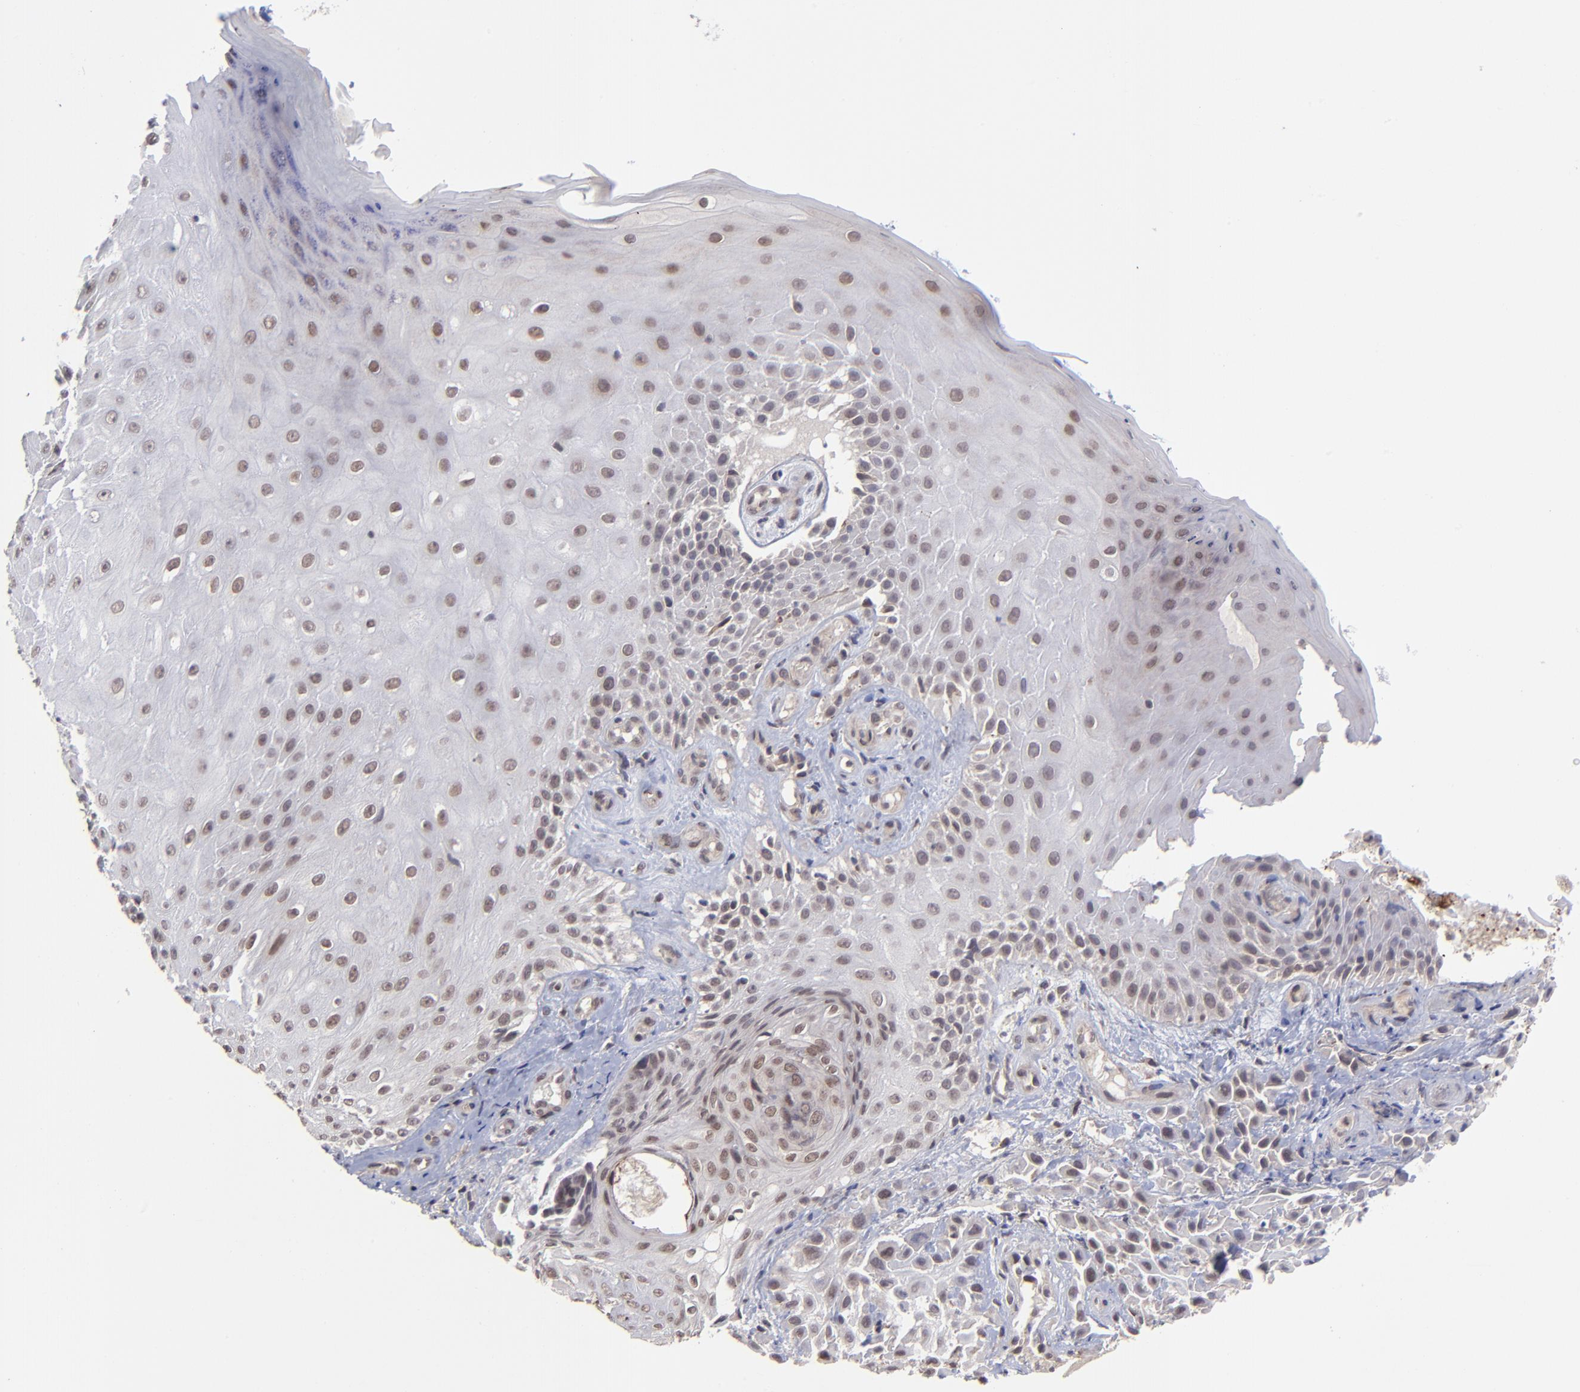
{"staining": {"intensity": "weak", "quantity": "<25%", "location": "nuclear"}, "tissue": "skin cancer", "cell_type": "Tumor cells", "image_type": "cancer", "snomed": [{"axis": "morphology", "description": "Squamous cell carcinoma, NOS"}, {"axis": "topography", "description": "Skin"}], "caption": "This is an IHC micrograph of skin squamous cell carcinoma. There is no staining in tumor cells.", "gene": "ZNF419", "patient": {"sex": "female", "age": 42}}